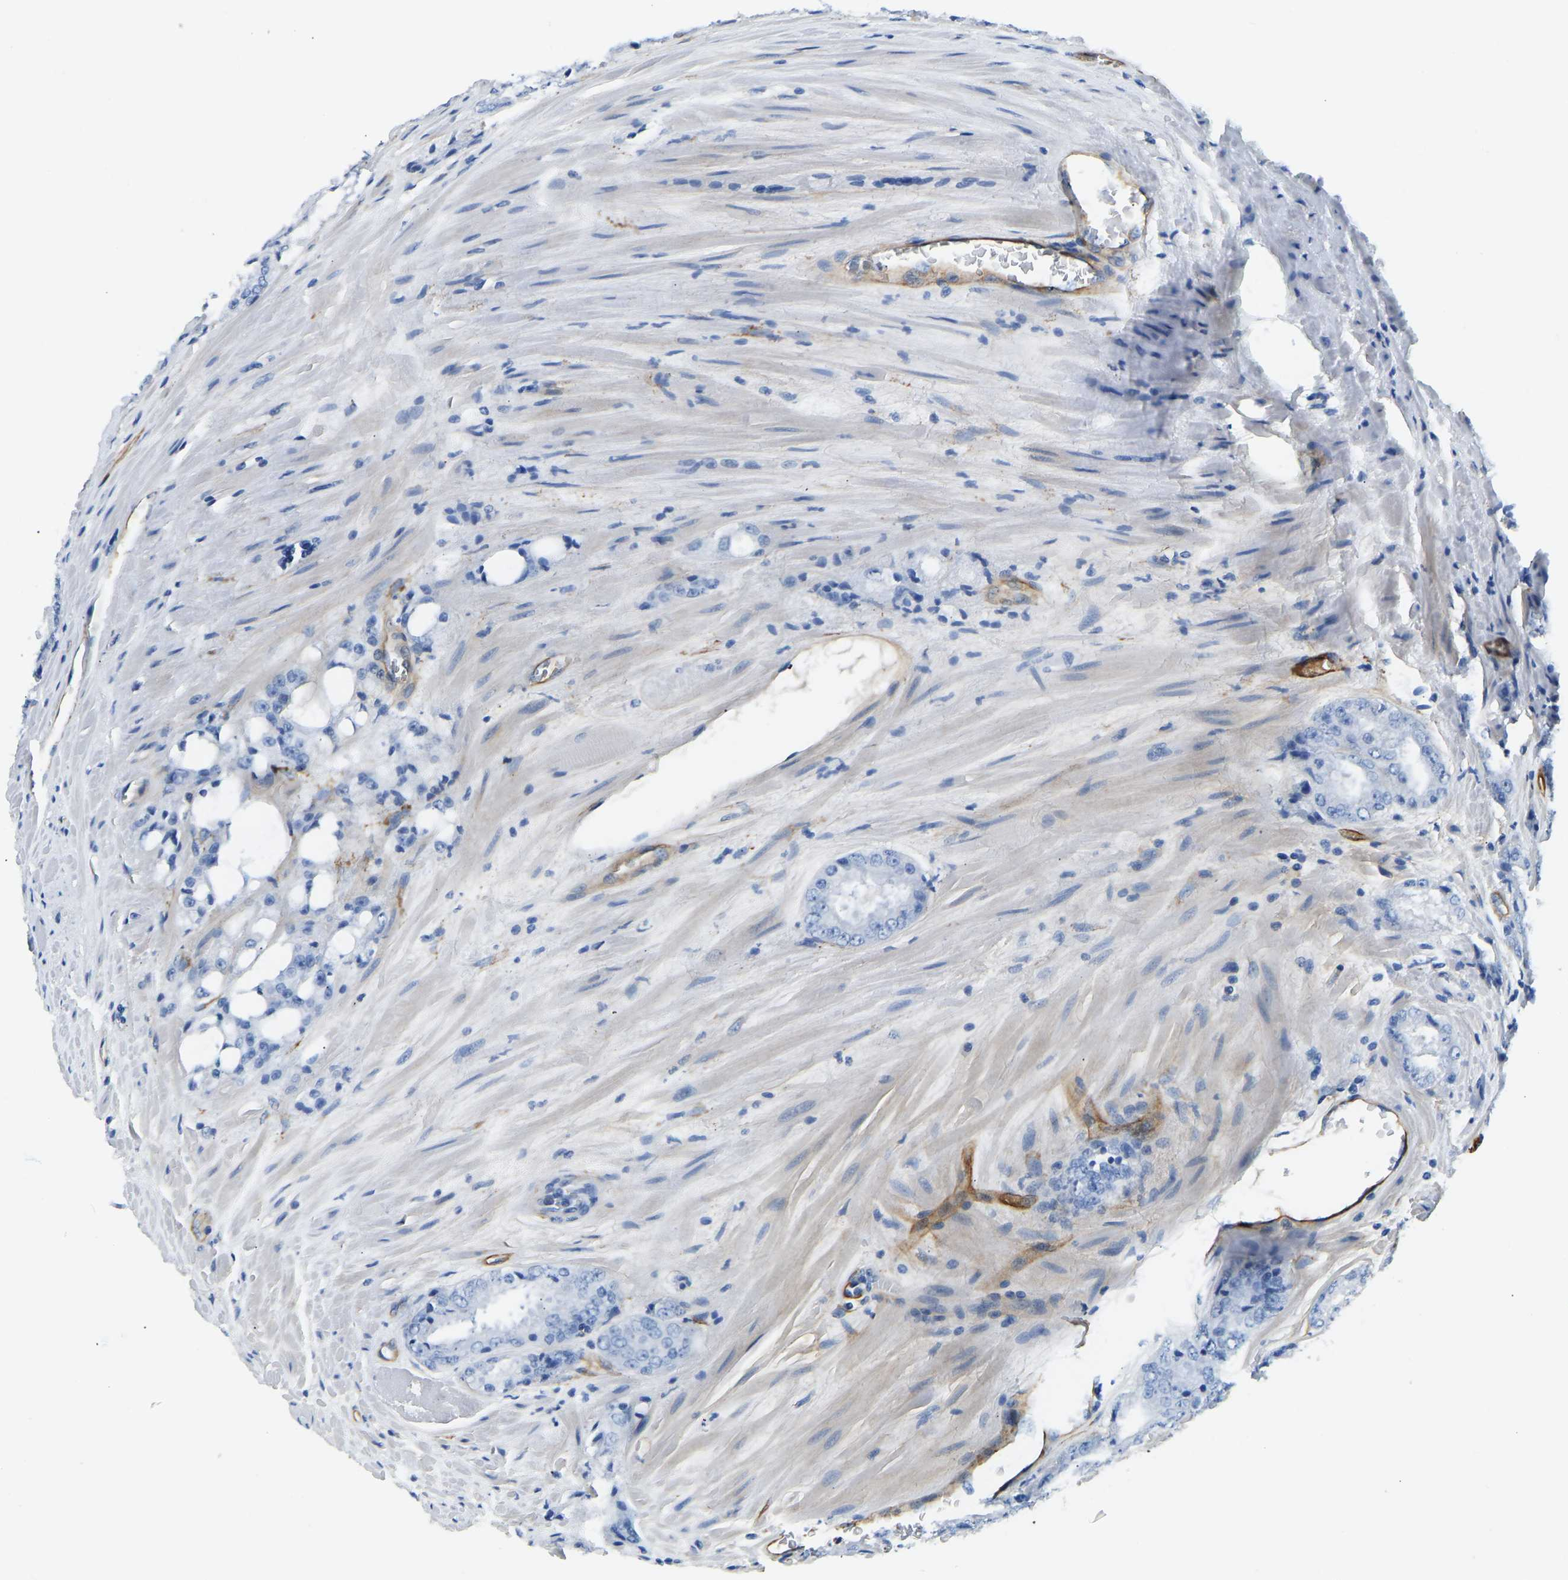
{"staining": {"intensity": "negative", "quantity": "none", "location": "none"}, "tissue": "prostate cancer", "cell_type": "Tumor cells", "image_type": "cancer", "snomed": [{"axis": "morphology", "description": "Adenocarcinoma, High grade"}, {"axis": "topography", "description": "Prostate"}], "caption": "IHC of prostate high-grade adenocarcinoma exhibits no expression in tumor cells. (Stains: DAB IHC with hematoxylin counter stain, Microscopy: brightfield microscopy at high magnification).", "gene": "COL15A1", "patient": {"sex": "male", "age": 65}}